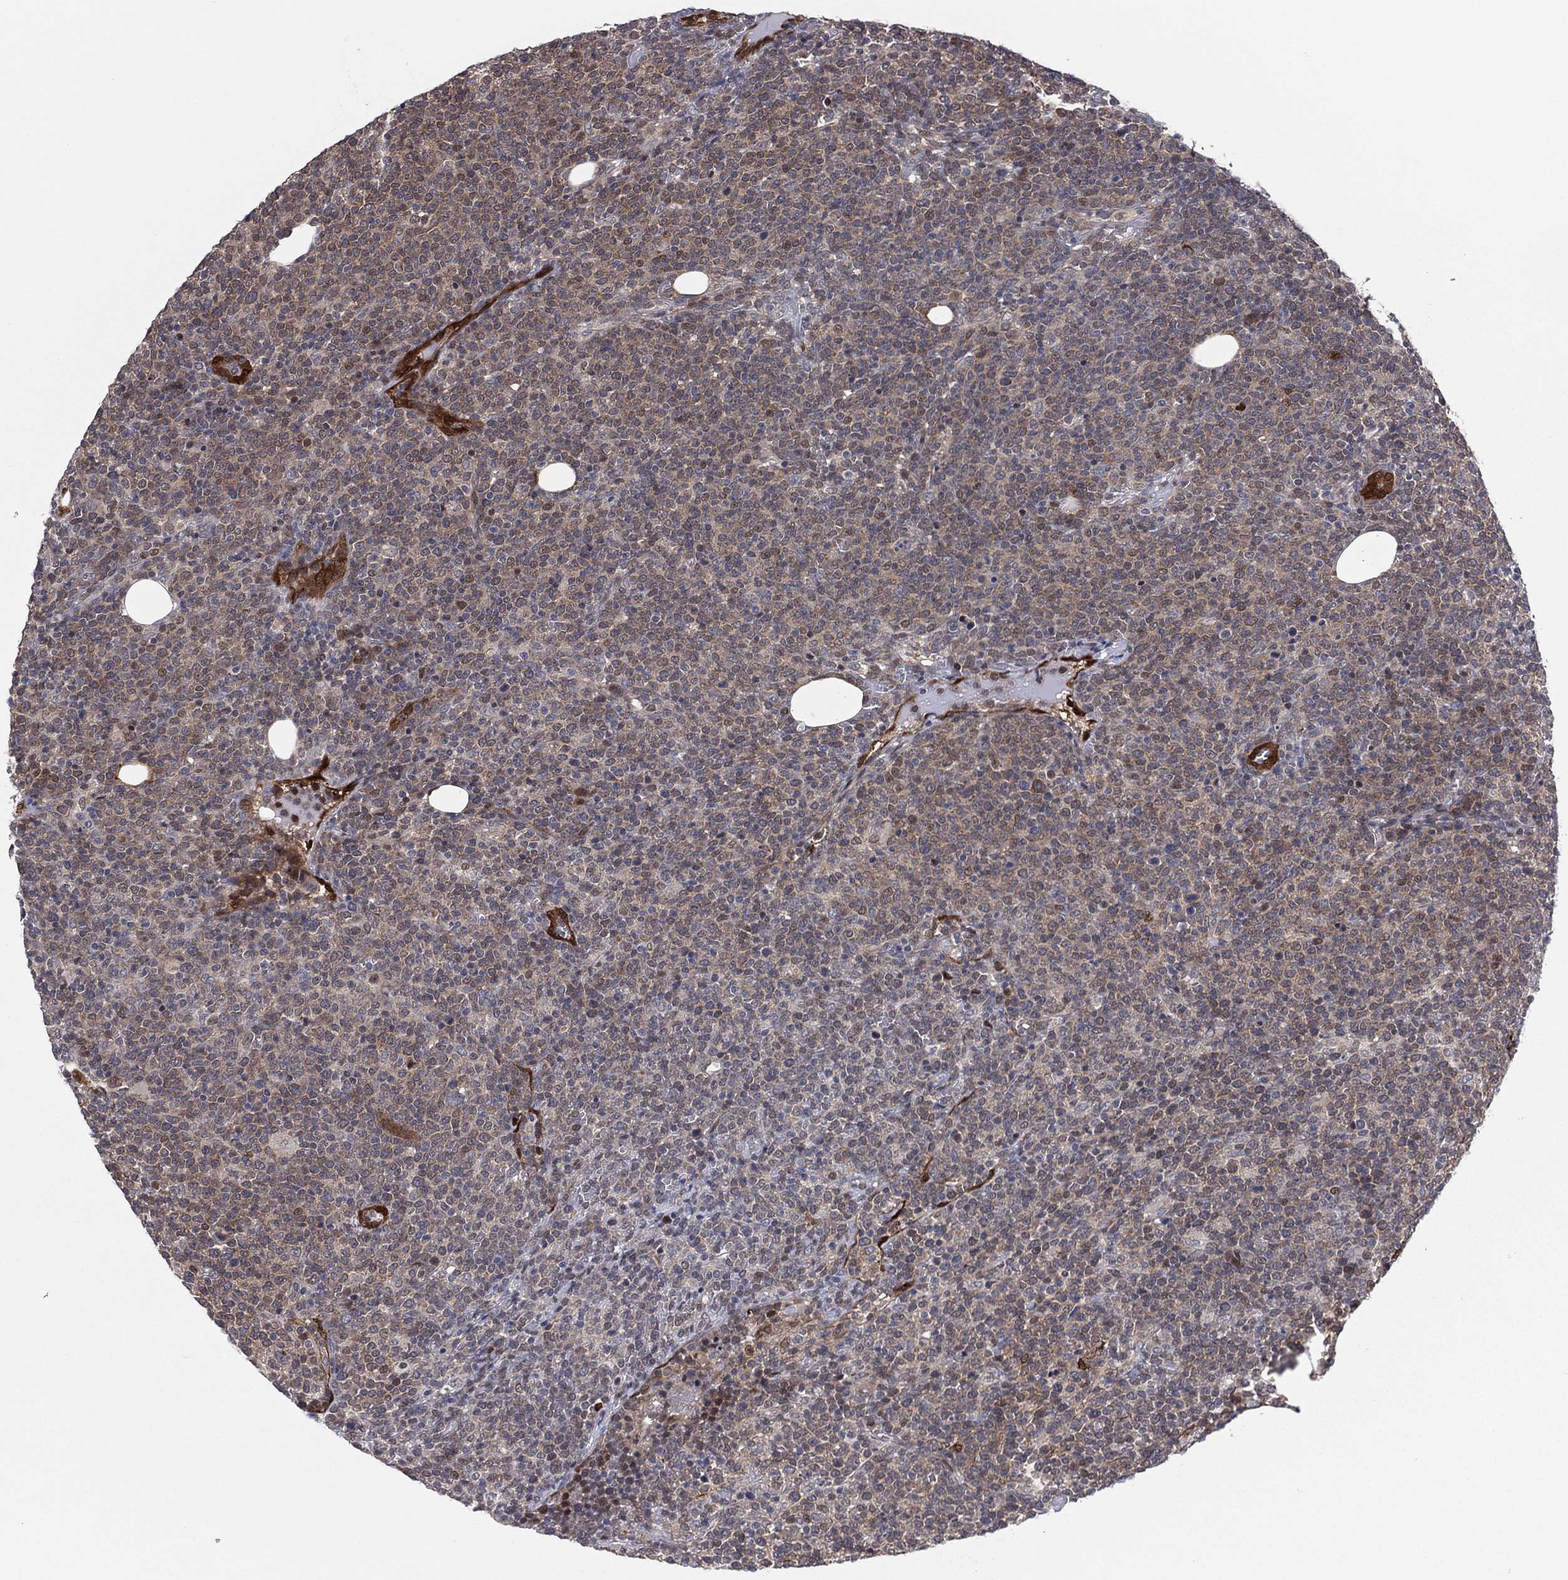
{"staining": {"intensity": "weak", "quantity": "<25%", "location": "cytoplasmic/membranous"}, "tissue": "lymphoma", "cell_type": "Tumor cells", "image_type": "cancer", "snomed": [{"axis": "morphology", "description": "Malignant lymphoma, non-Hodgkin's type, High grade"}, {"axis": "topography", "description": "Lymph node"}], "caption": "The histopathology image displays no significant staining in tumor cells of malignant lymphoma, non-Hodgkin's type (high-grade).", "gene": "SNCG", "patient": {"sex": "male", "age": 61}}